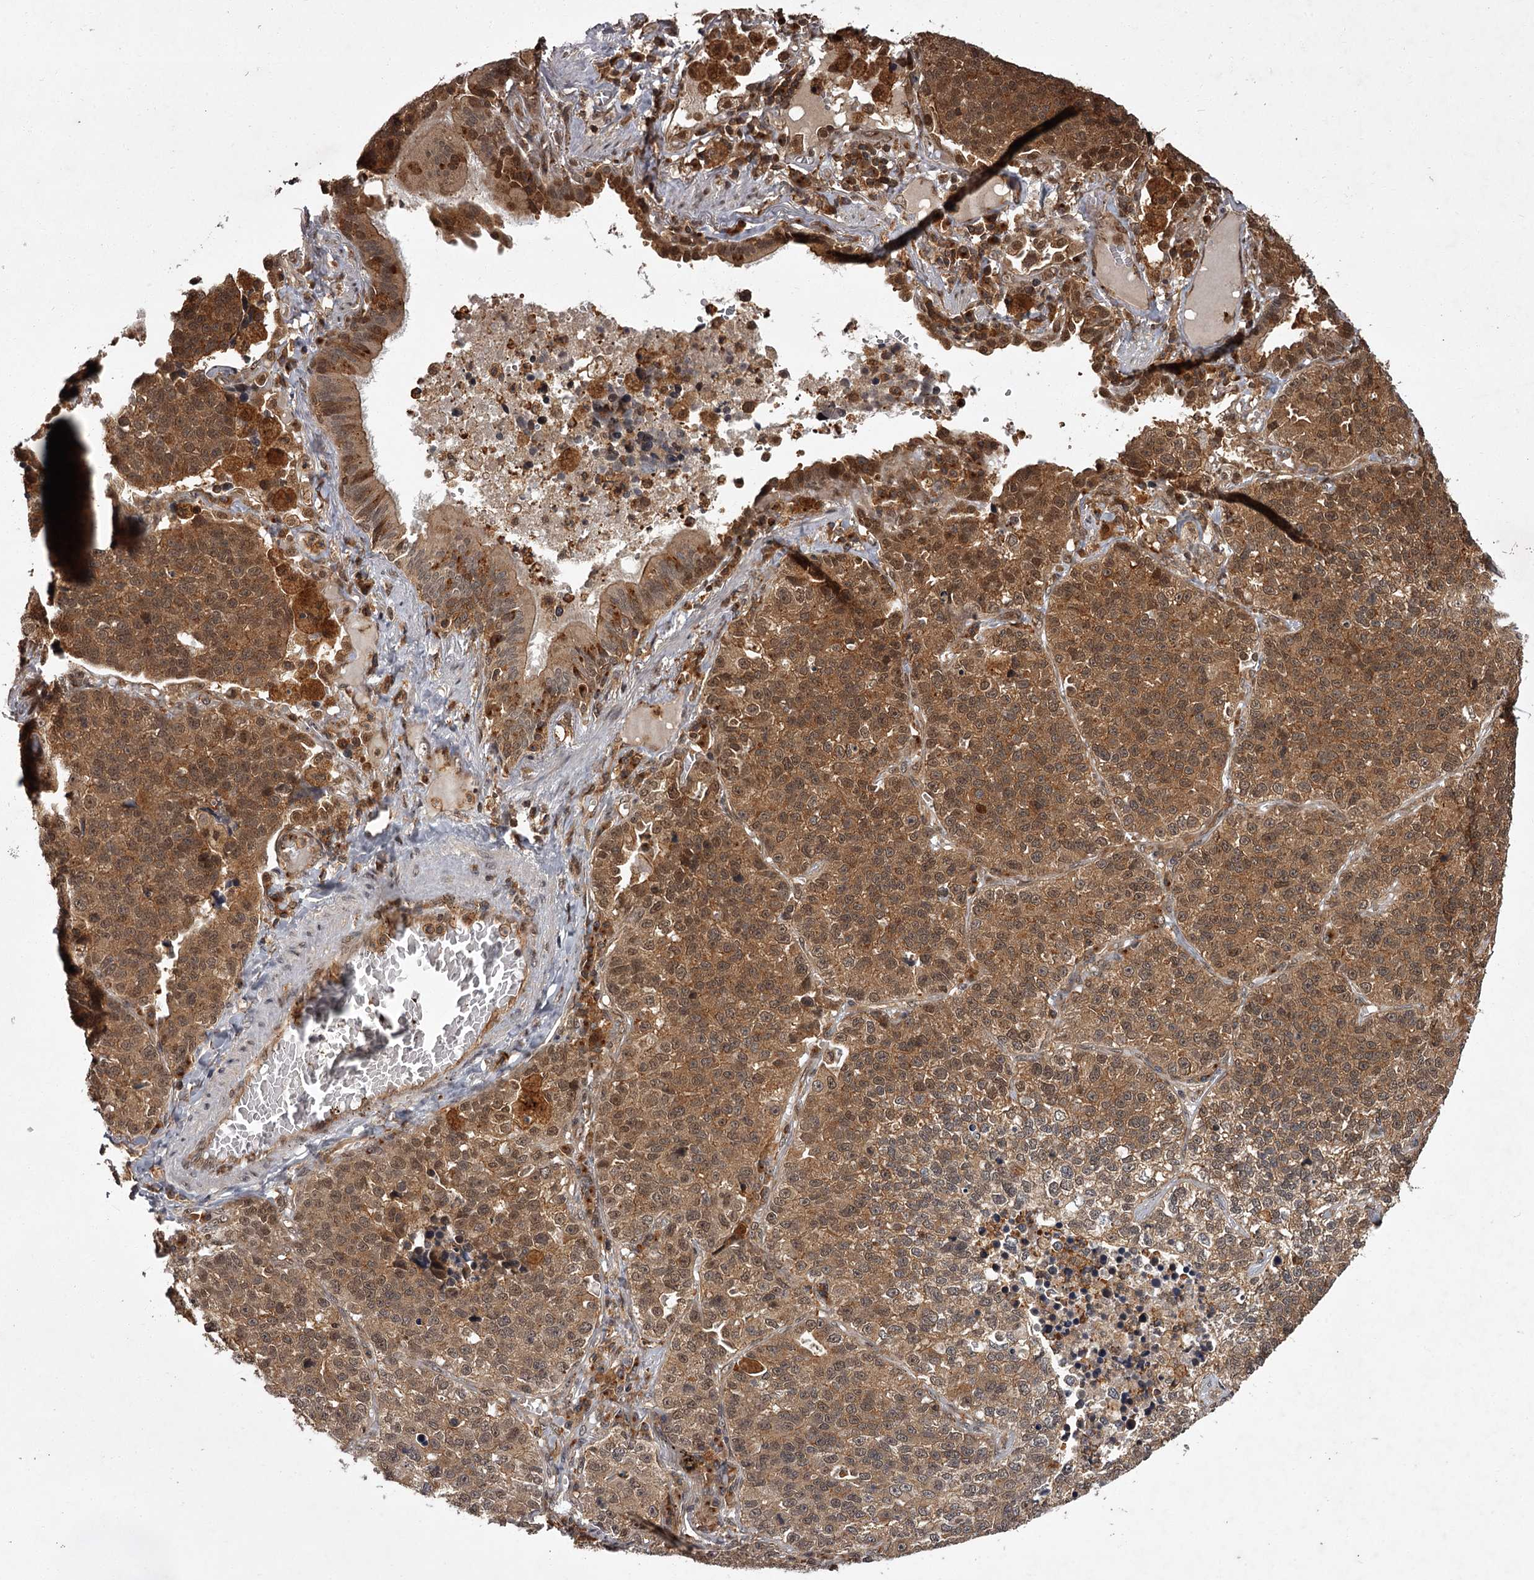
{"staining": {"intensity": "moderate", "quantity": ">75%", "location": "cytoplasmic/membranous,nuclear"}, "tissue": "lung cancer", "cell_type": "Tumor cells", "image_type": "cancer", "snomed": [{"axis": "morphology", "description": "Adenocarcinoma, NOS"}, {"axis": "topography", "description": "Lung"}], "caption": "Adenocarcinoma (lung) stained with a brown dye shows moderate cytoplasmic/membranous and nuclear positive staining in approximately >75% of tumor cells.", "gene": "TBC1D23", "patient": {"sex": "male", "age": 49}}